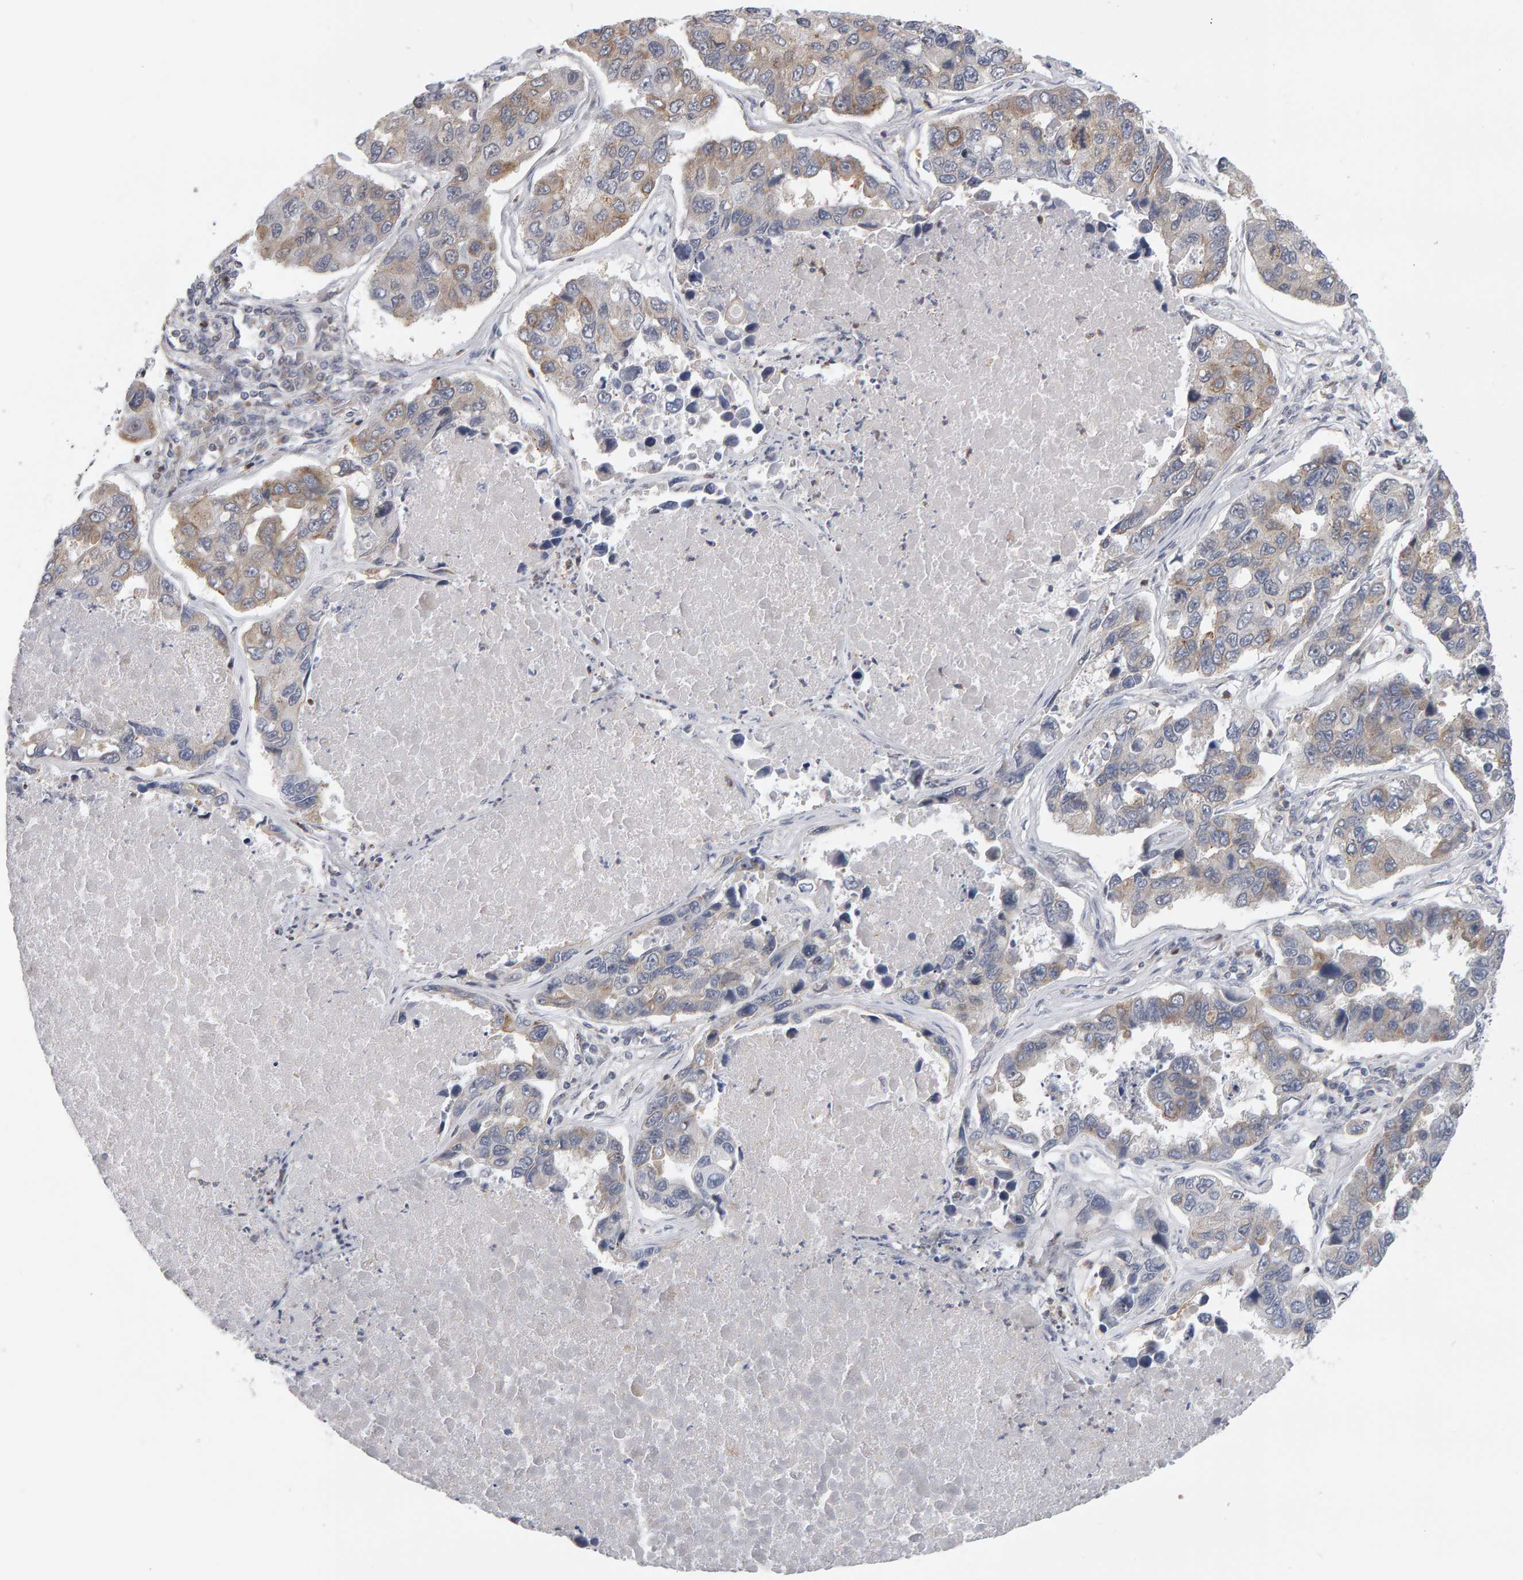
{"staining": {"intensity": "weak", "quantity": "<25%", "location": "cytoplasmic/membranous"}, "tissue": "lung cancer", "cell_type": "Tumor cells", "image_type": "cancer", "snomed": [{"axis": "morphology", "description": "Adenocarcinoma, NOS"}, {"axis": "topography", "description": "Lung"}], "caption": "The micrograph displays no significant positivity in tumor cells of lung adenocarcinoma.", "gene": "MSRA", "patient": {"sex": "male", "age": 64}}